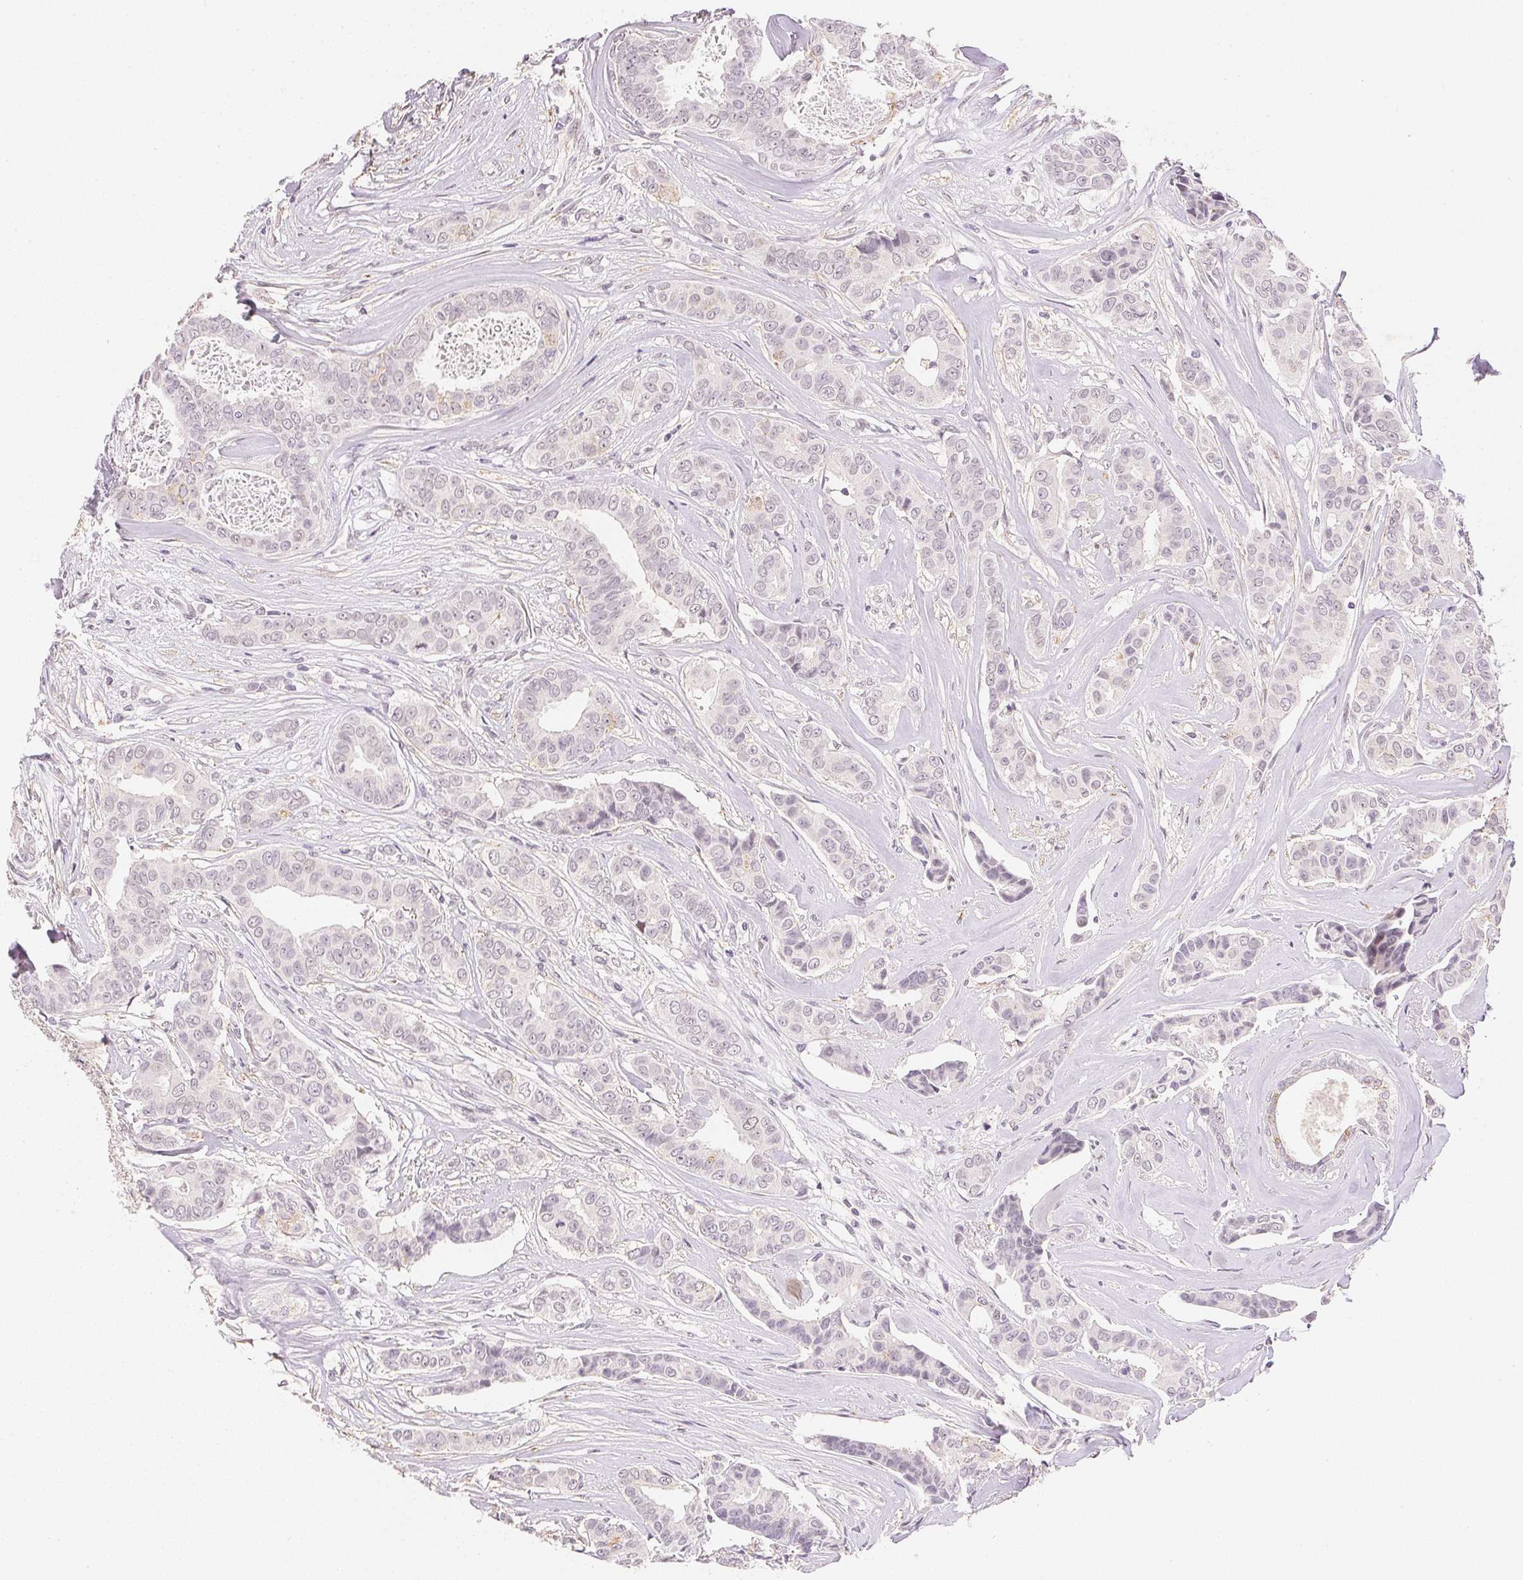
{"staining": {"intensity": "negative", "quantity": "none", "location": "none"}, "tissue": "breast cancer", "cell_type": "Tumor cells", "image_type": "cancer", "snomed": [{"axis": "morphology", "description": "Duct carcinoma"}, {"axis": "topography", "description": "Breast"}], "caption": "Tumor cells are negative for protein expression in human breast invasive ductal carcinoma.", "gene": "SMTN", "patient": {"sex": "female", "age": 45}}